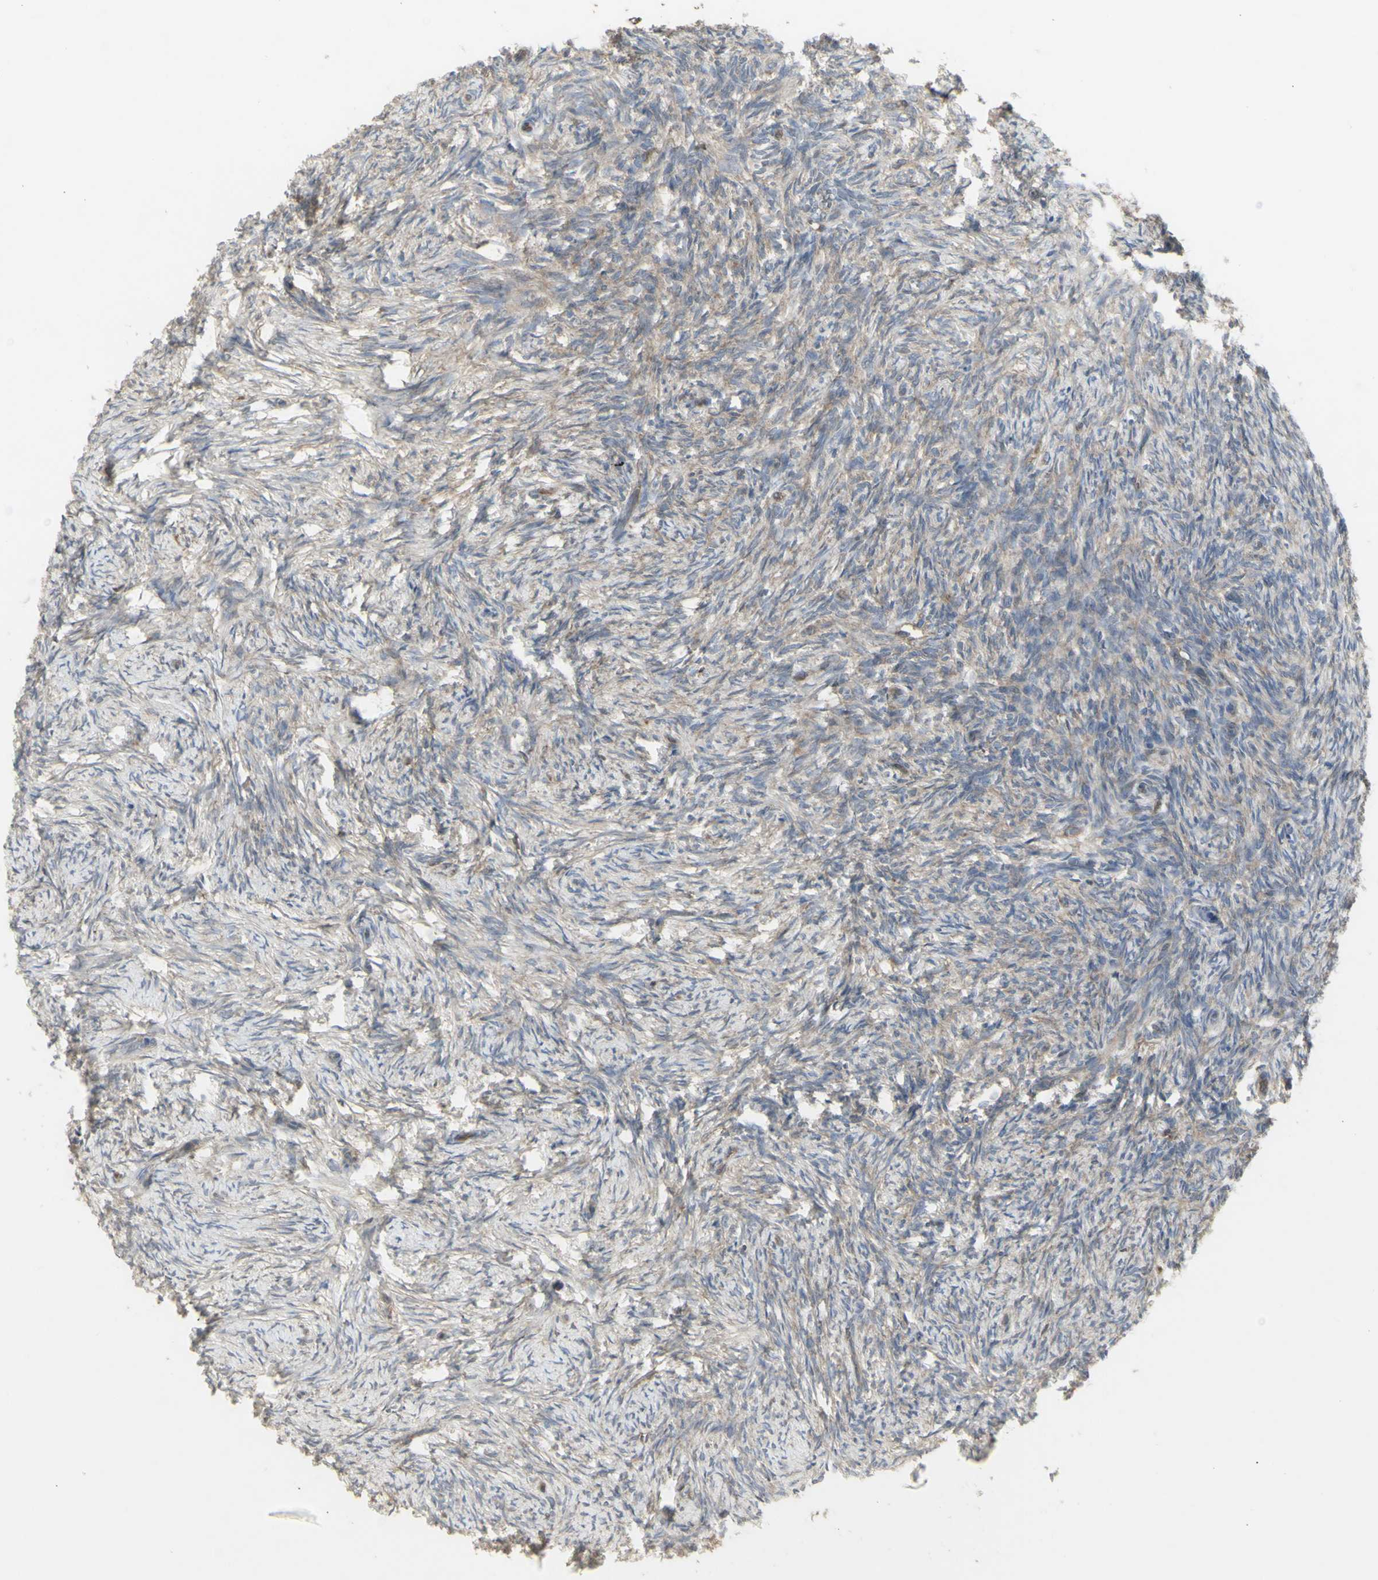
{"staining": {"intensity": "weak", "quantity": ">75%", "location": "cytoplasmic/membranous"}, "tissue": "ovary", "cell_type": "Ovarian stroma cells", "image_type": "normal", "snomed": [{"axis": "morphology", "description": "Normal tissue, NOS"}, {"axis": "topography", "description": "Ovary"}], "caption": "IHC (DAB (3,3'-diaminobenzidine)) staining of unremarkable ovary shows weak cytoplasmic/membranous protein expression in approximately >75% of ovarian stroma cells. (brown staining indicates protein expression, while blue staining denotes nuclei).", "gene": "CHURC1", "patient": {"sex": "female", "age": 60}}